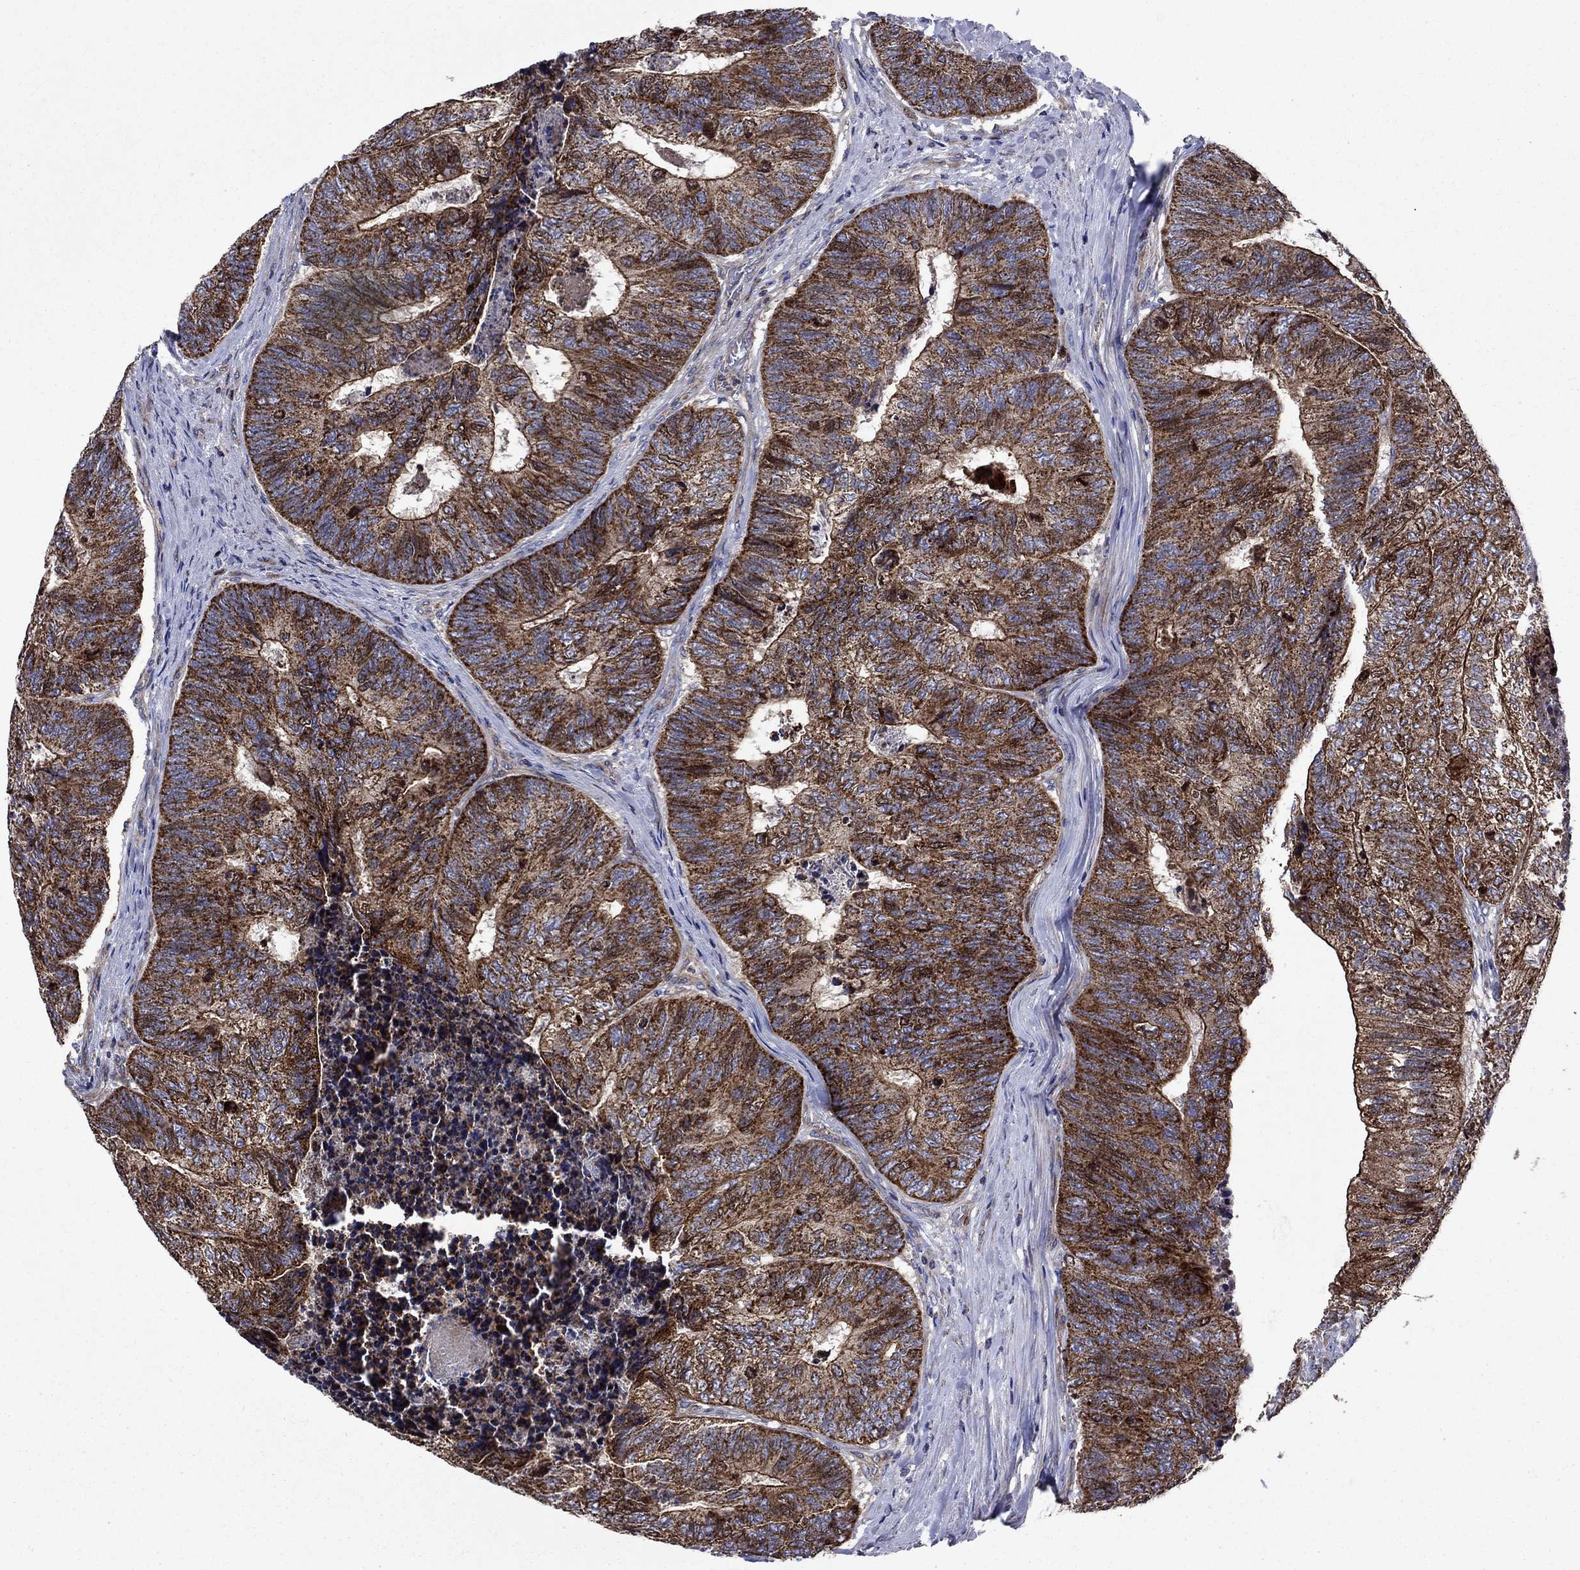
{"staining": {"intensity": "strong", "quantity": ">75%", "location": "cytoplasmic/membranous"}, "tissue": "colorectal cancer", "cell_type": "Tumor cells", "image_type": "cancer", "snomed": [{"axis": "morphology", "description": "Adenocarcinoma, NOS"}, {"axis": "topography", "description": "Colon"}], "caption": "A high-resolution photomicrograph shows immunohistochemistry staining of adenocarcinoma (colorectal), which demonstrates strong cytoplasmic/membranous positivity in approximately >75% of tumor cells.", "gene": "KIF22", "patient": {"sex": "female", "age": 67}}